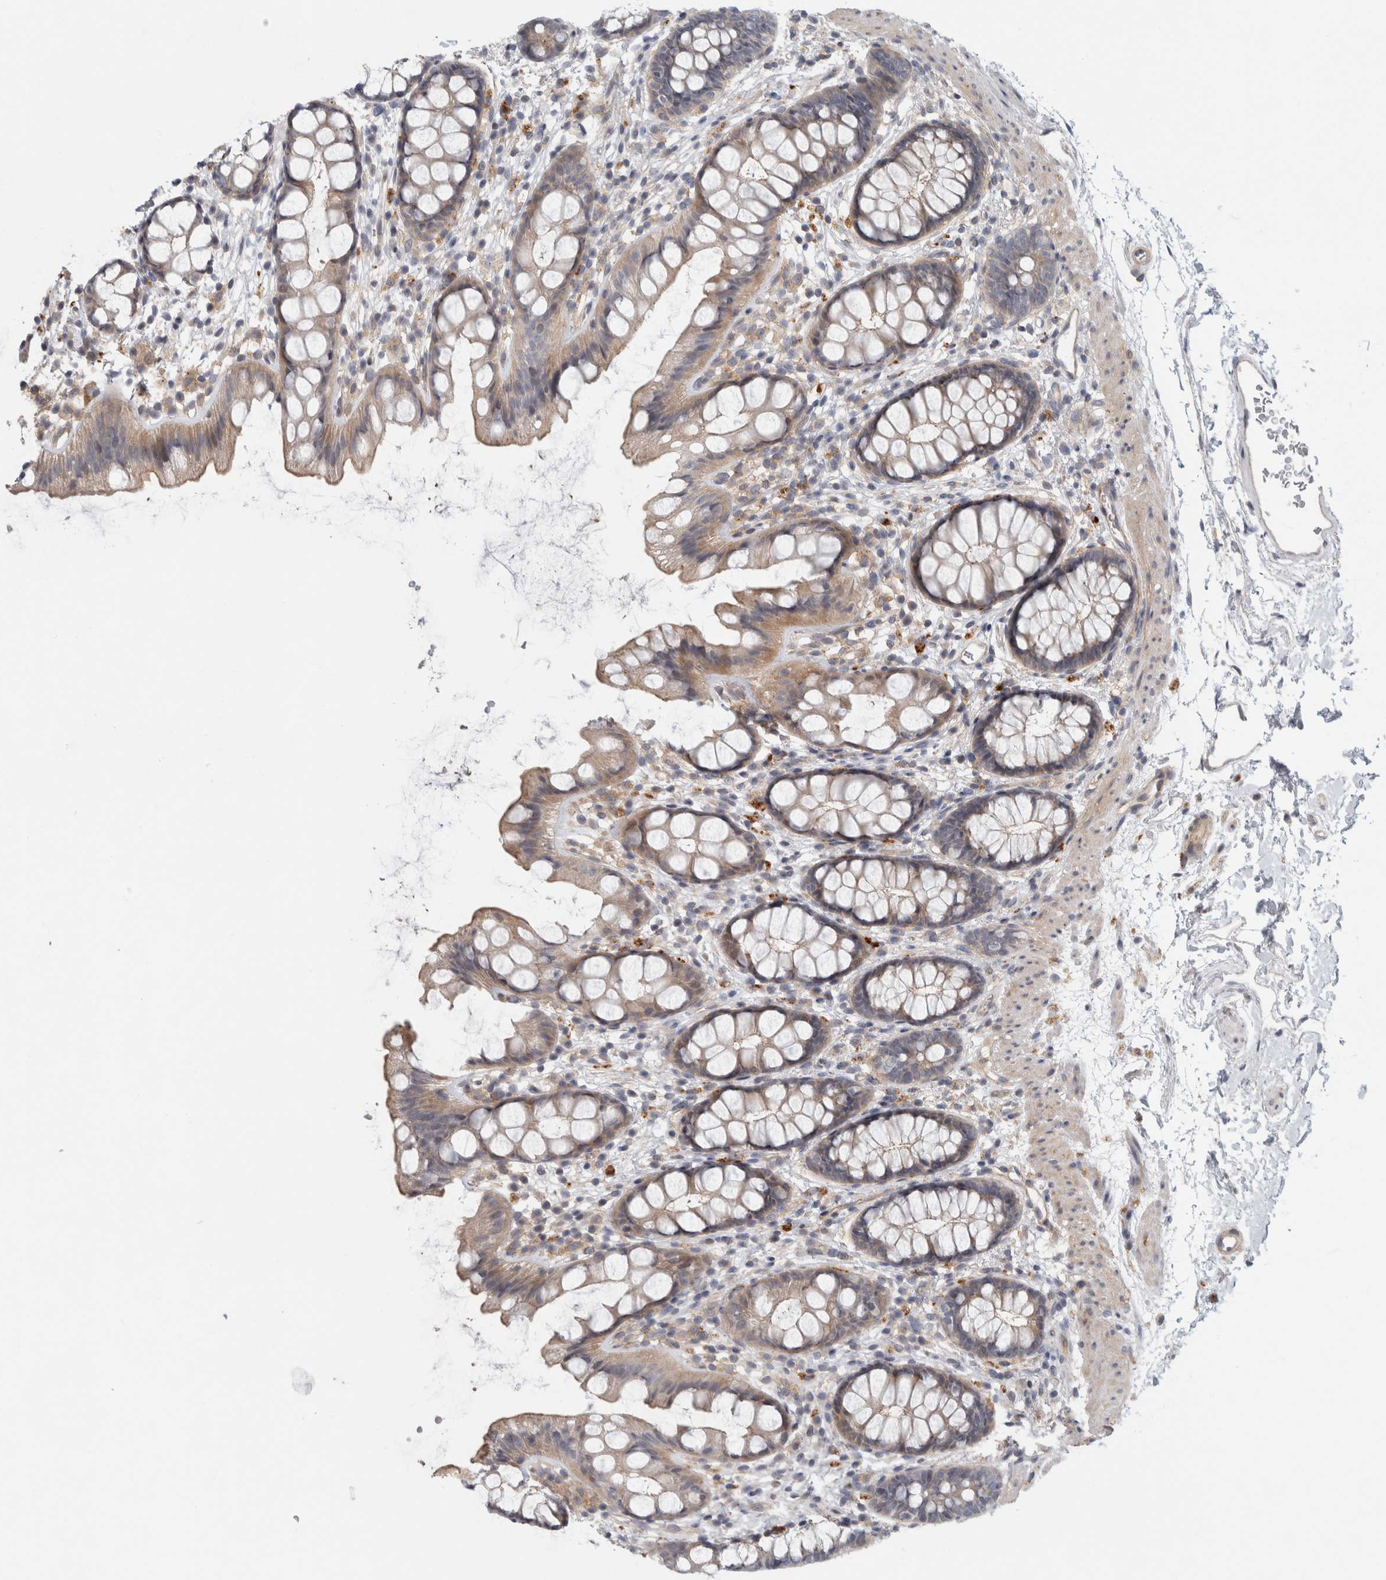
{"staining": {"intensity": "weak", "quantity": "25%-75%", "location": "cytoplasmic/membranous"}, "tissue": "rectum", "cell_type": "Glandular cells", "image_type": "normal", "snomed": [{"axis": "morphology", "description": "Normal tissue, NOS"}, {"axis": "topography", "description": "Rectum"}], "caption": "DAB (3,3'-diaminobenzidine) immunohistochemical staining of normal rectum reveals weak cytoplasmic/membranous protein positivity in about 25%-75% of glandular cells. The protein of interest is stained brown, and the nuclei are stained in blue (DAB (3,3'-diaminobenzidine) IHC with brightfield microscopy, high magnification).", "gene": "ZNF804B", "patient": {"sex": "female", "age": 65}}